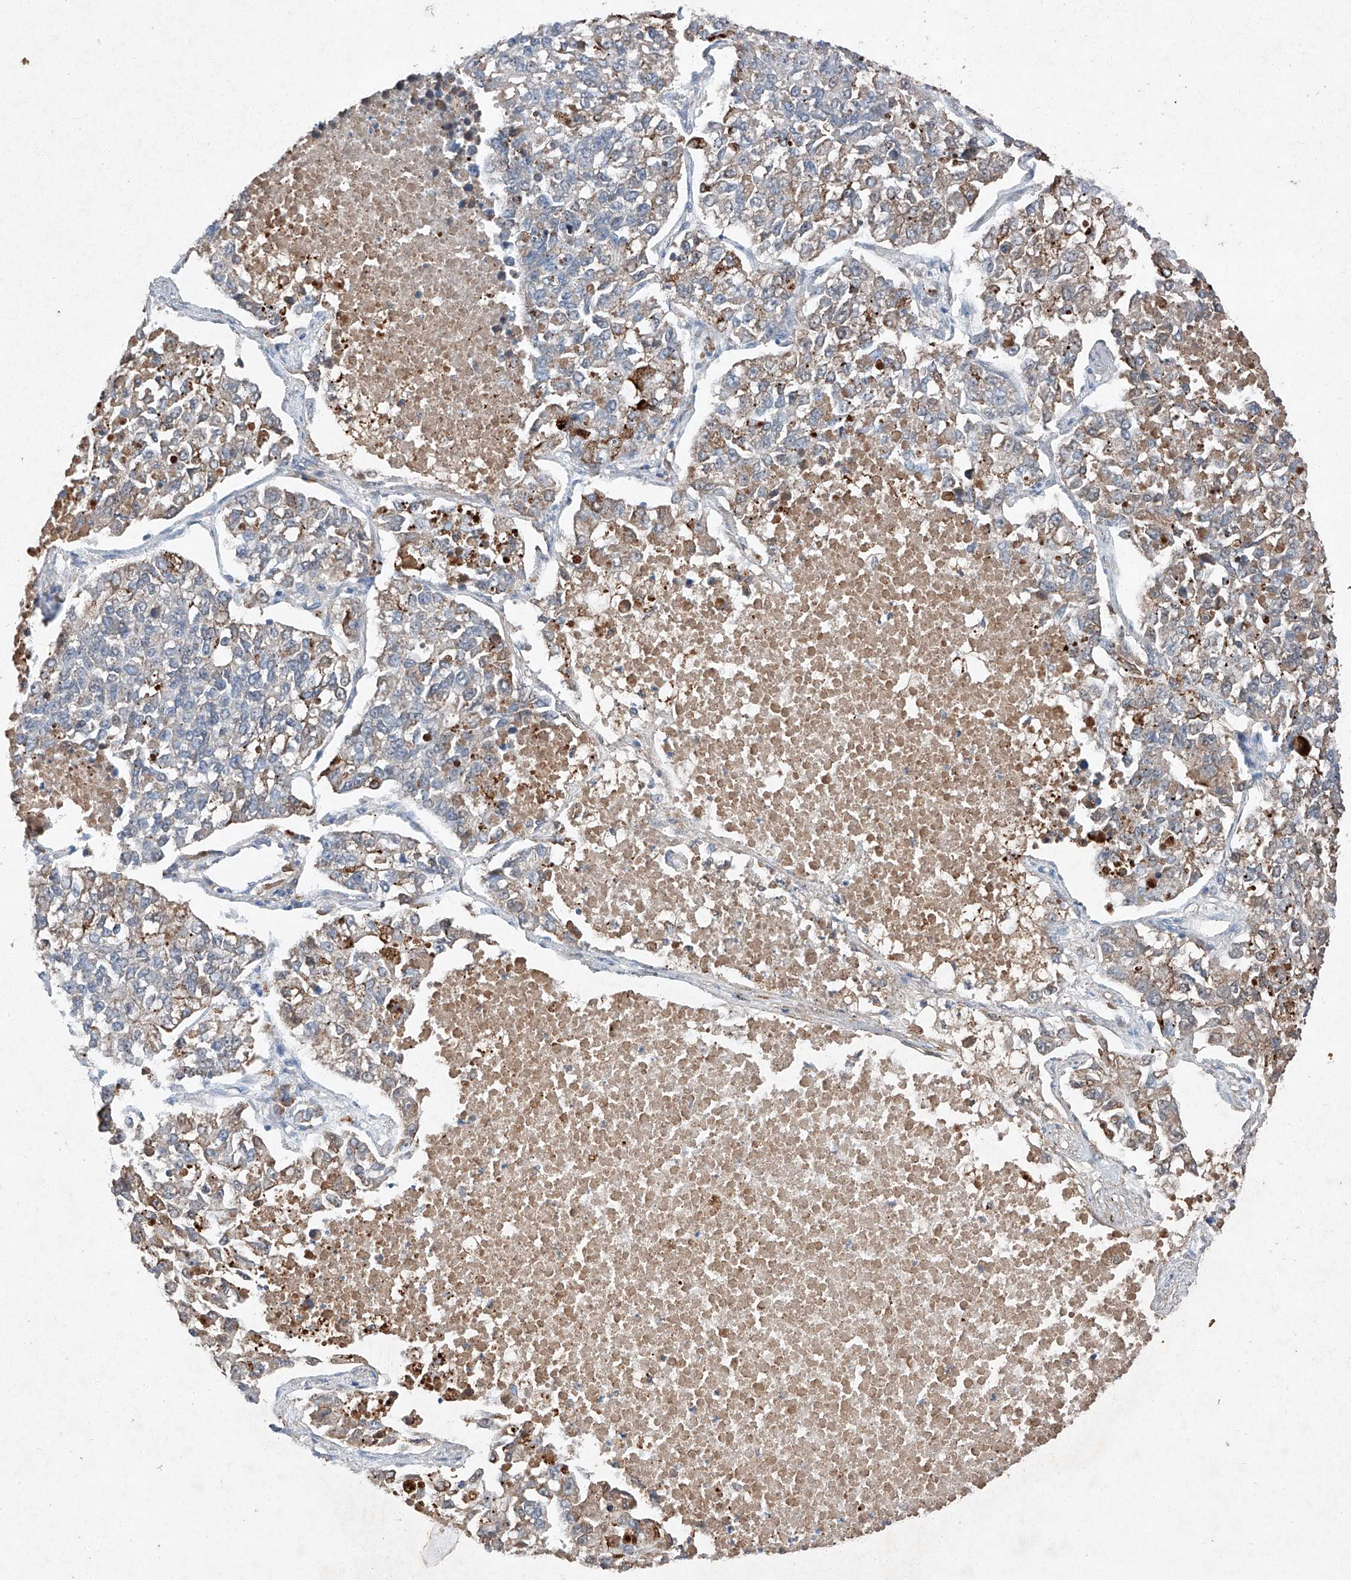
{"staining": {"intensity": "weak", "quantity": "25%-75%", "location": "cytoplasmic/membranous"}, "tissue": "lung cancer", "cell_type": "Tumor cells", "image_type": "cancer", "snomed": [{"axis": "morphology", "description": "Adenocarcinoma, NOS"}, {"axis": "topography", "description": "Lung"}], "caption": "The histopathology image shows a brown stain indicating the presence of a protein in the cytoplasmic/membranous of tumor cells in lung cancer (adenocarcinoma). (DAB (3,3'-diaminobenzidine) IHC with brightfield microscopy, high magnification).", "gene": "RUSC1", "patient": {"sex": "male", "age": 49}}